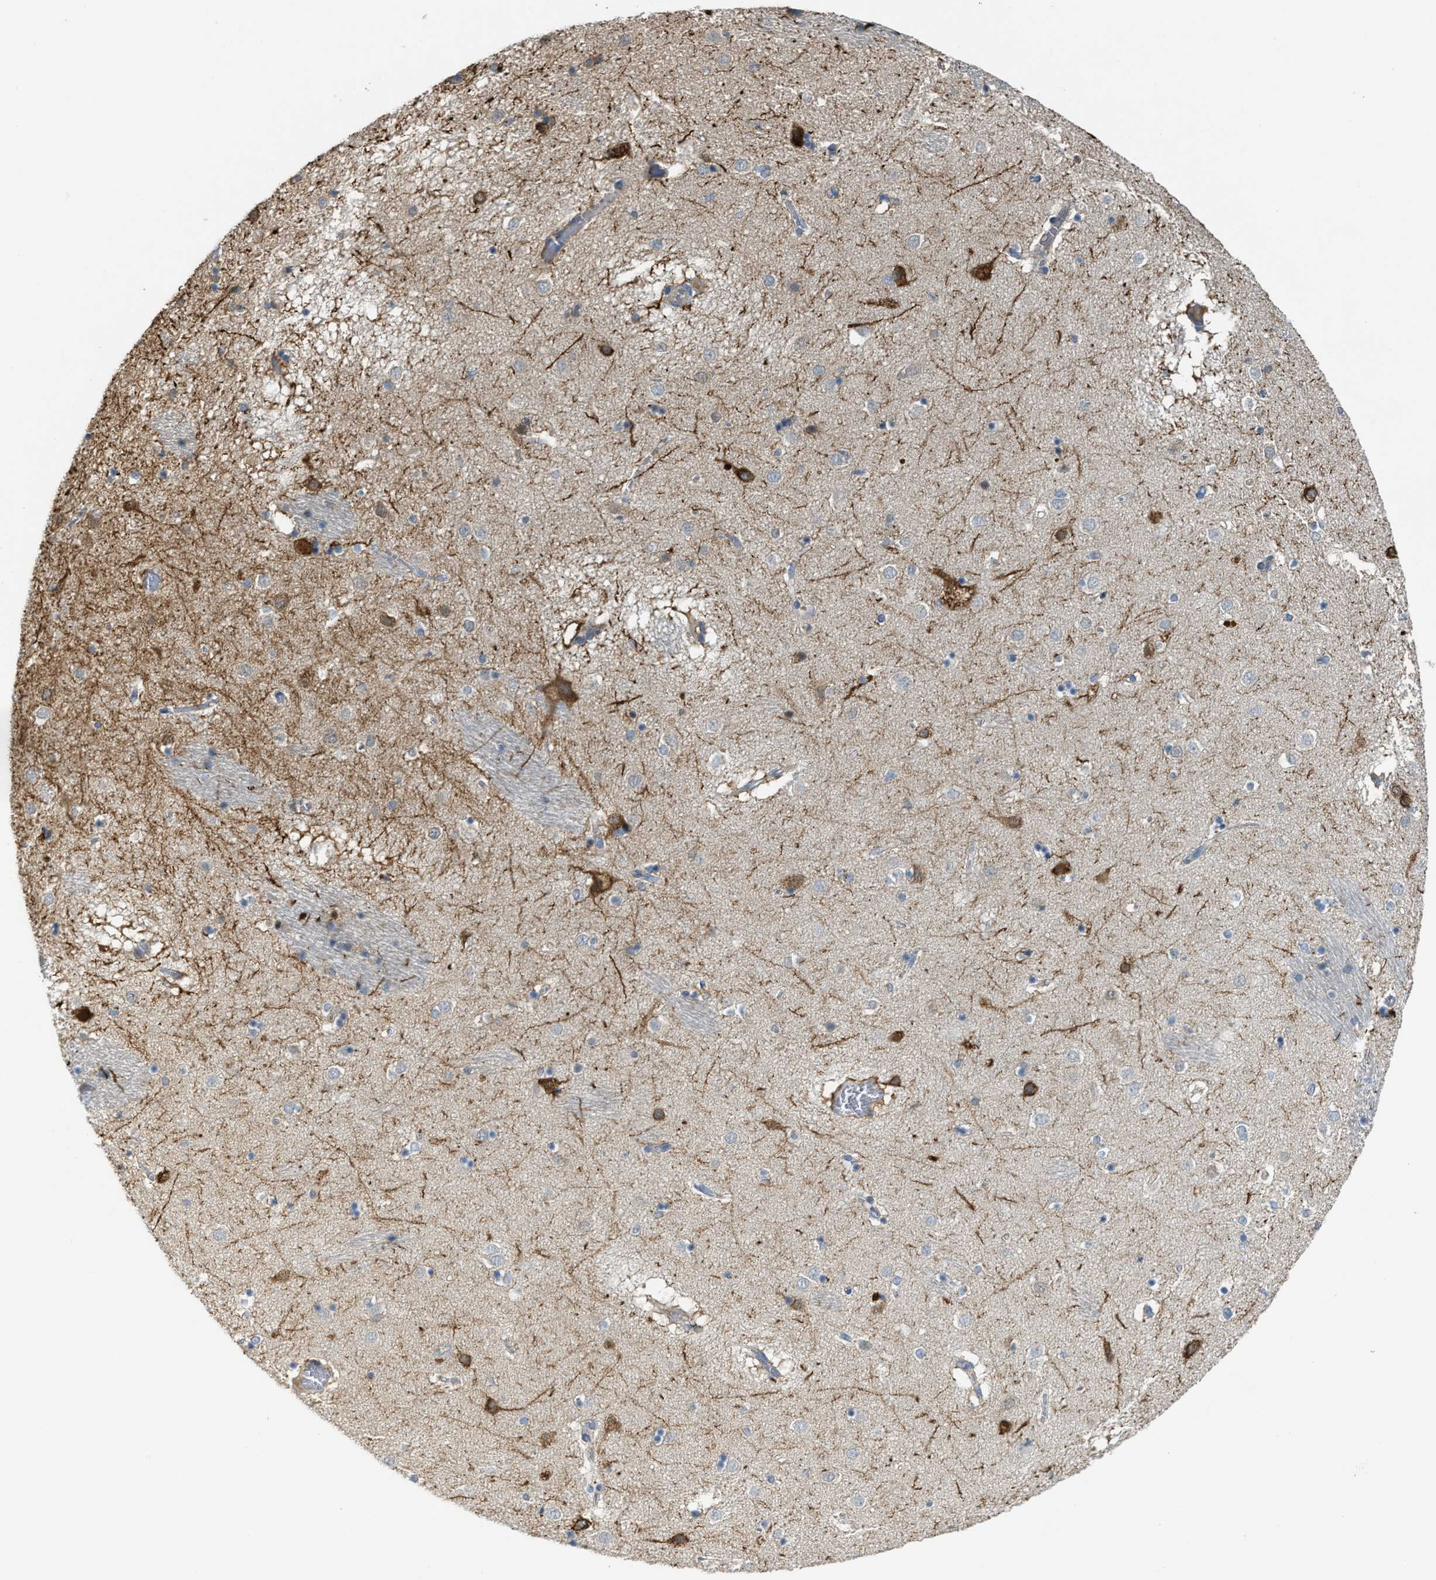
{"staining": {"intensity": "weak", "quantity": "<25%", "location": "cytoplasmic/membranous"}, "tissue": "caudate", "cell_type": "Glial cells", "image_type": "normal", "snomed": [{"axis": "morphology", "description": "Normal tissue, NOS"}, {"axis": "topography", "description": "Lateral ventricle wall"}], "caption": "High power microscopy micrograph of an immunohistochemistry micrograph of unremarkable caudate, revealing no significant staining in glial cells. The staining is performed using DAB brown chromogen with nuclei counter-stained in using hematoxylin.", "gene": "KLHDC10", "patient": {"sex": "male", "age": 70}}